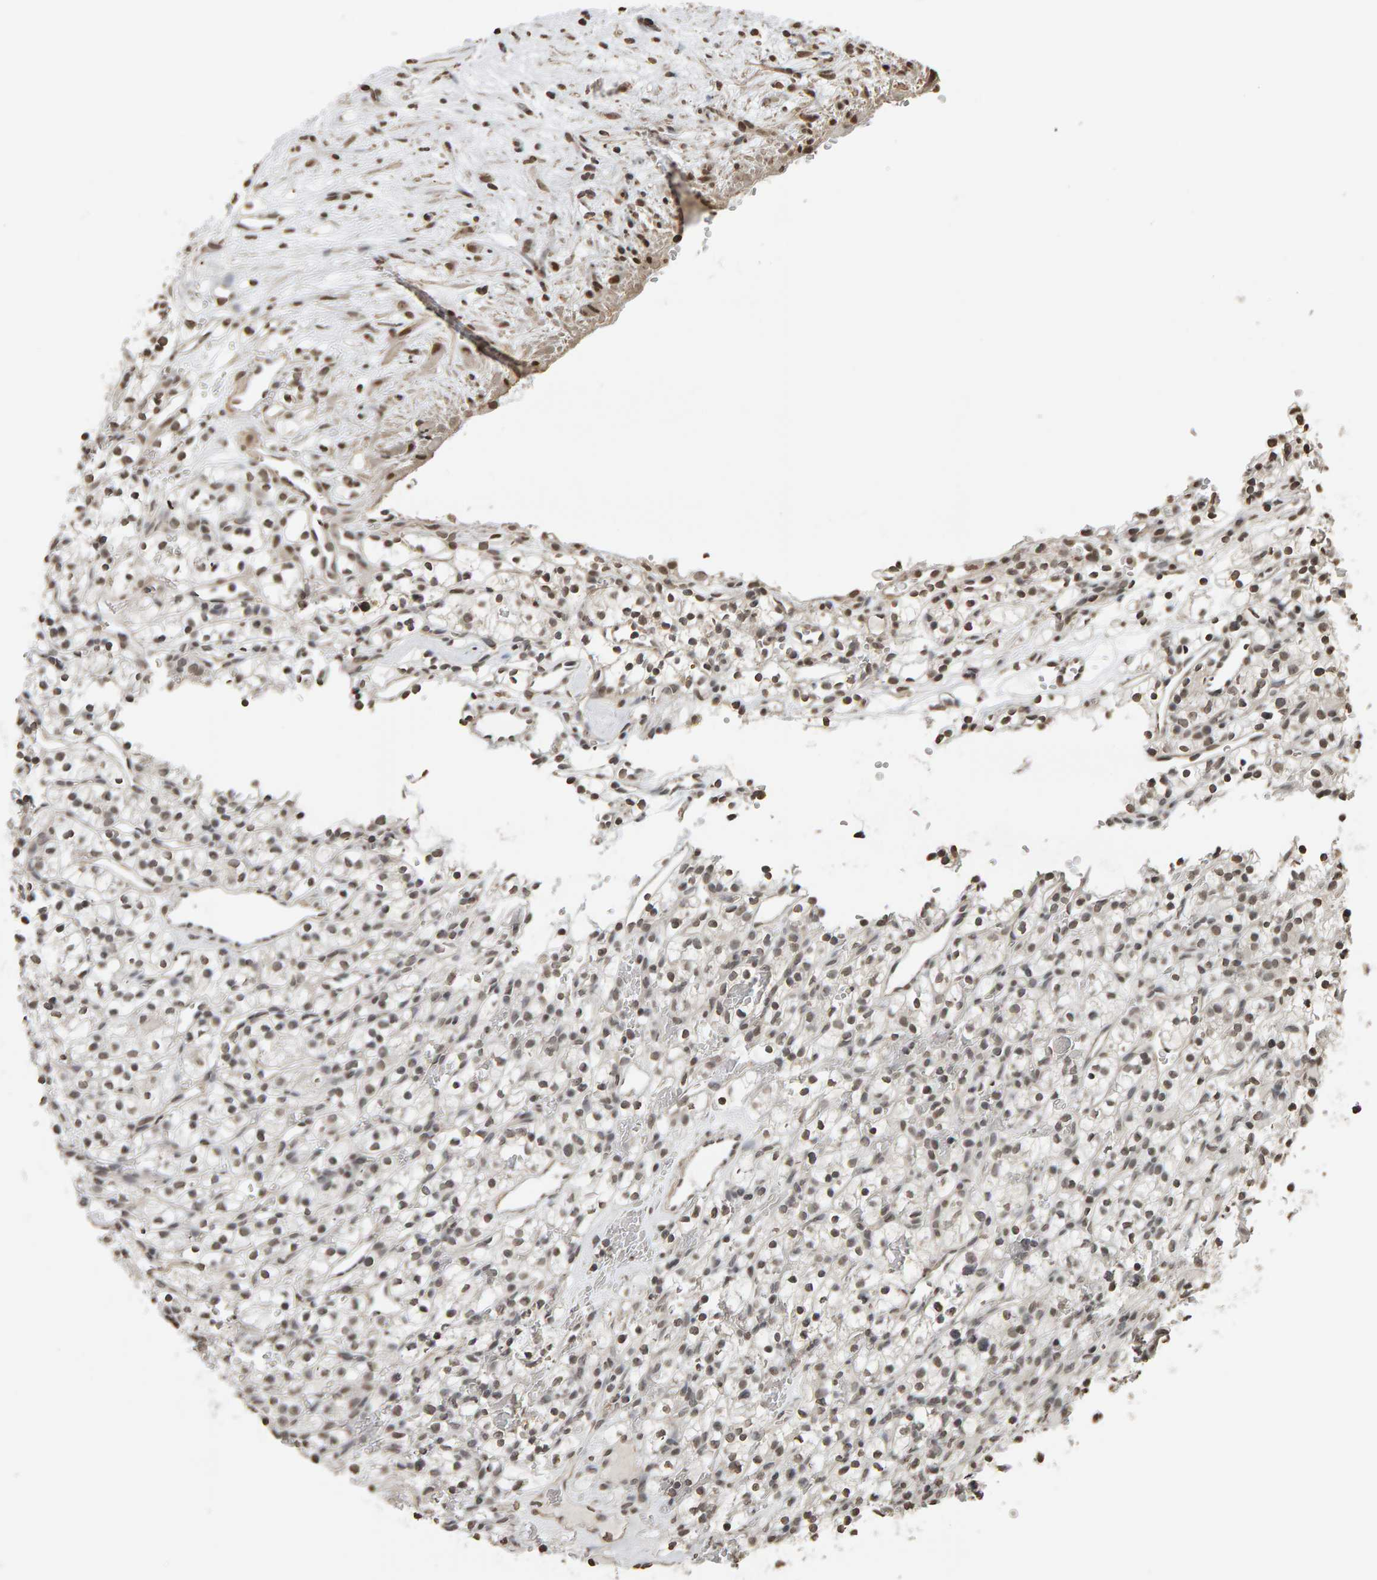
{"staining": {"intensity": "moderate", "quantity": ">75%", "location": "nuclear"}, "tissue": "renal cancer", "cell_type": "Tumor cells", "image_type": "cancer", "snomed": [{"axis": "morphology", "description": "Adenocarcinoma, NOS"}, {"axis": "topography", "description": "Kidney"}], "caption": "Immunohistochemical staining of renal adenocarcinoma displays moderate nuclear protein positivity in approximately >75% of tumor cells.", "gene": "AFF4", "patient": {"sex": "female", "age": 57}}